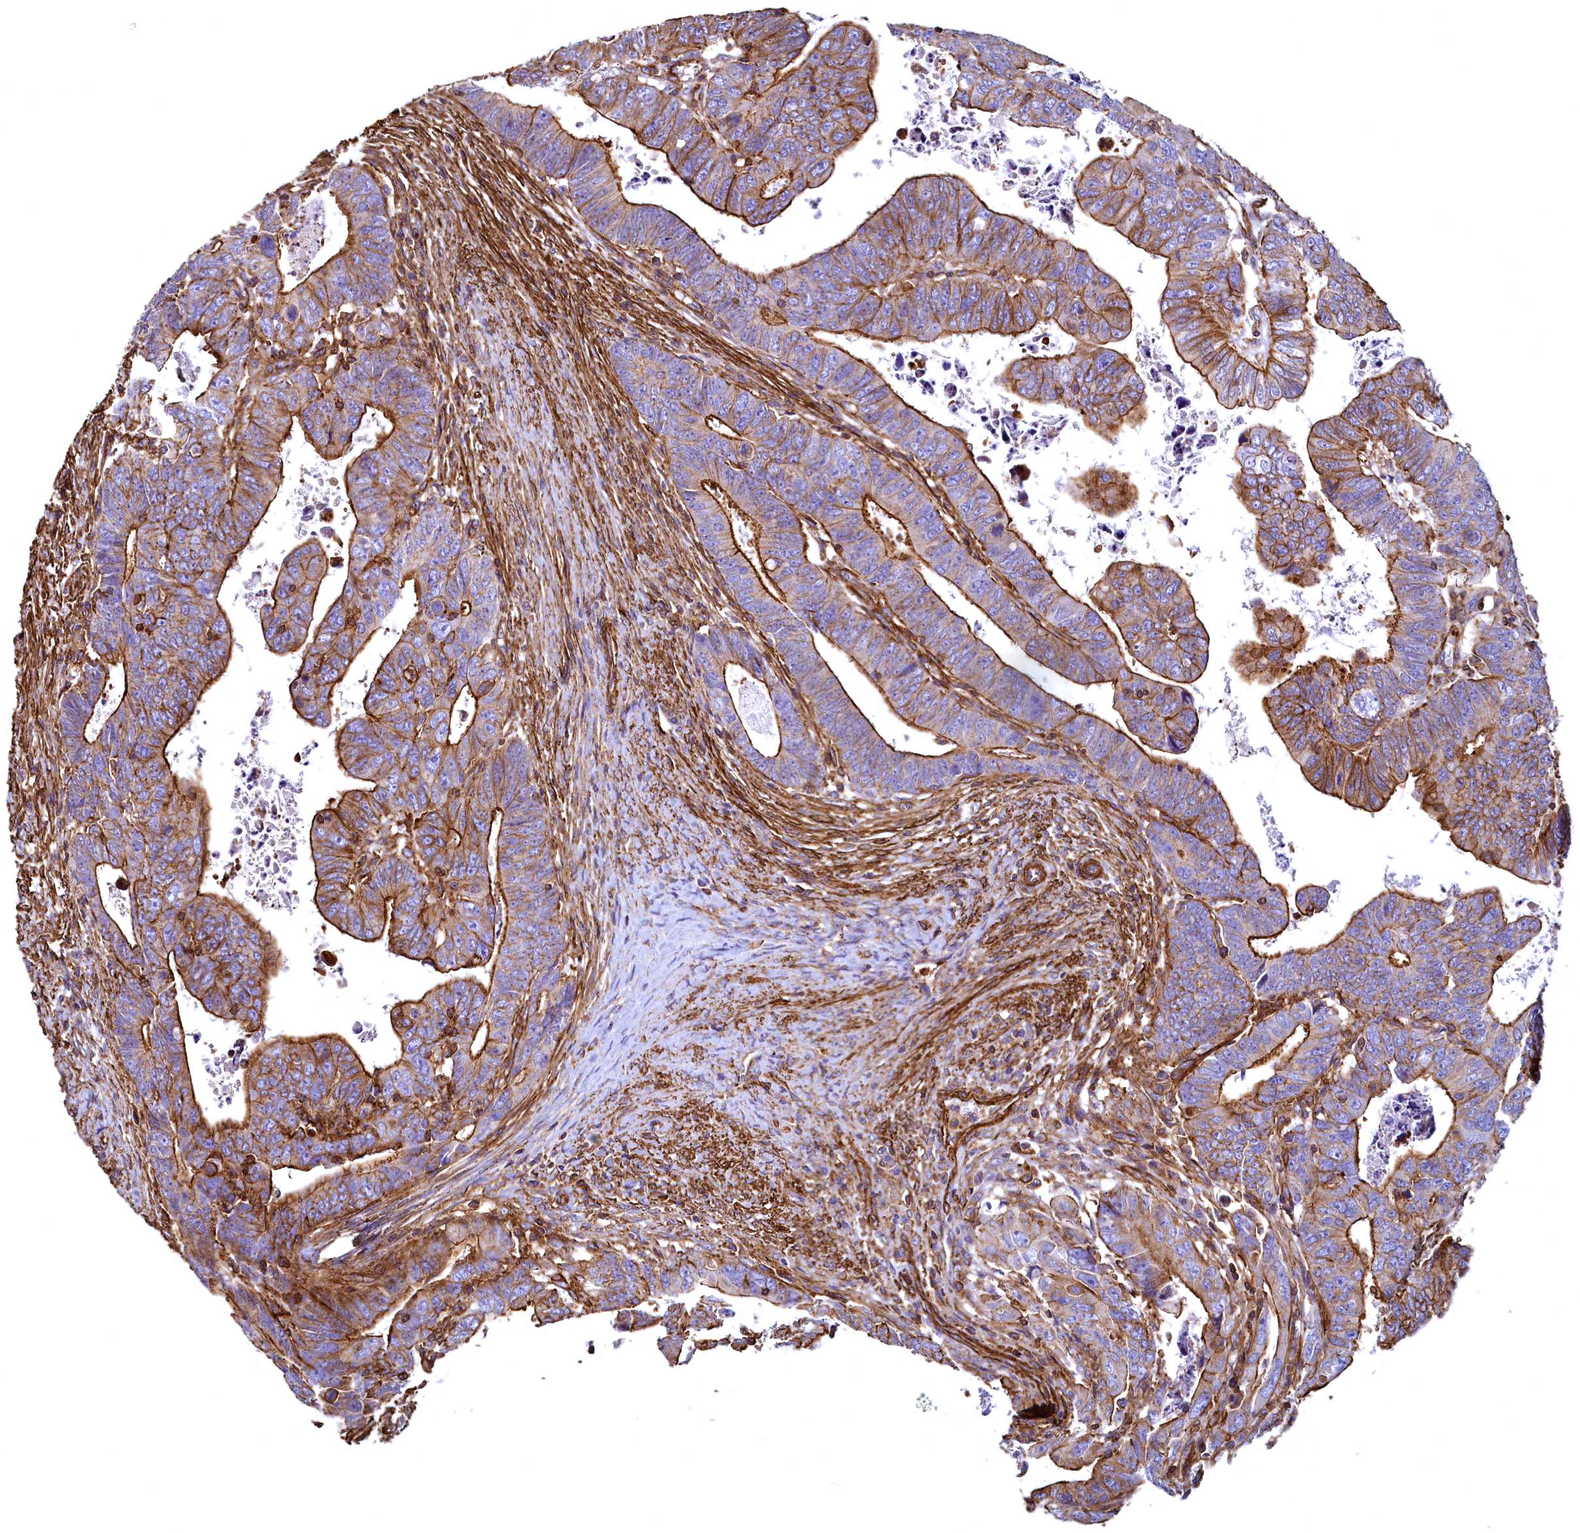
{"staining": {"intensity": "strong", "quantity": ">75%", "location": "cytoplasmic/membranous"}, "tissue": "colorectal cancer", "cell_type": "Tumor cells", "image_type": "cancer", "snomed": [{"axis": "morphology", "description": "Normal tissue, NOS"}, {"axis": "morphology", "description": "Adenocarcinoma, NOS"}, {"axis": "topography", "description": "Rectum"}], "caption": "The micrograph shows immunohistochemical staining of colorectal adenocarcinoma. There is strong cytoplasmic/membranous staining is appreciated in approximately >75% of tumor cells. The protein of interest is stained brown, and the nuclei are stained in blue (DAB IHC with brightfield microscopy, high magnification).", "gene": "THBS1", "patient": {"sex": "female", "age": 65}}